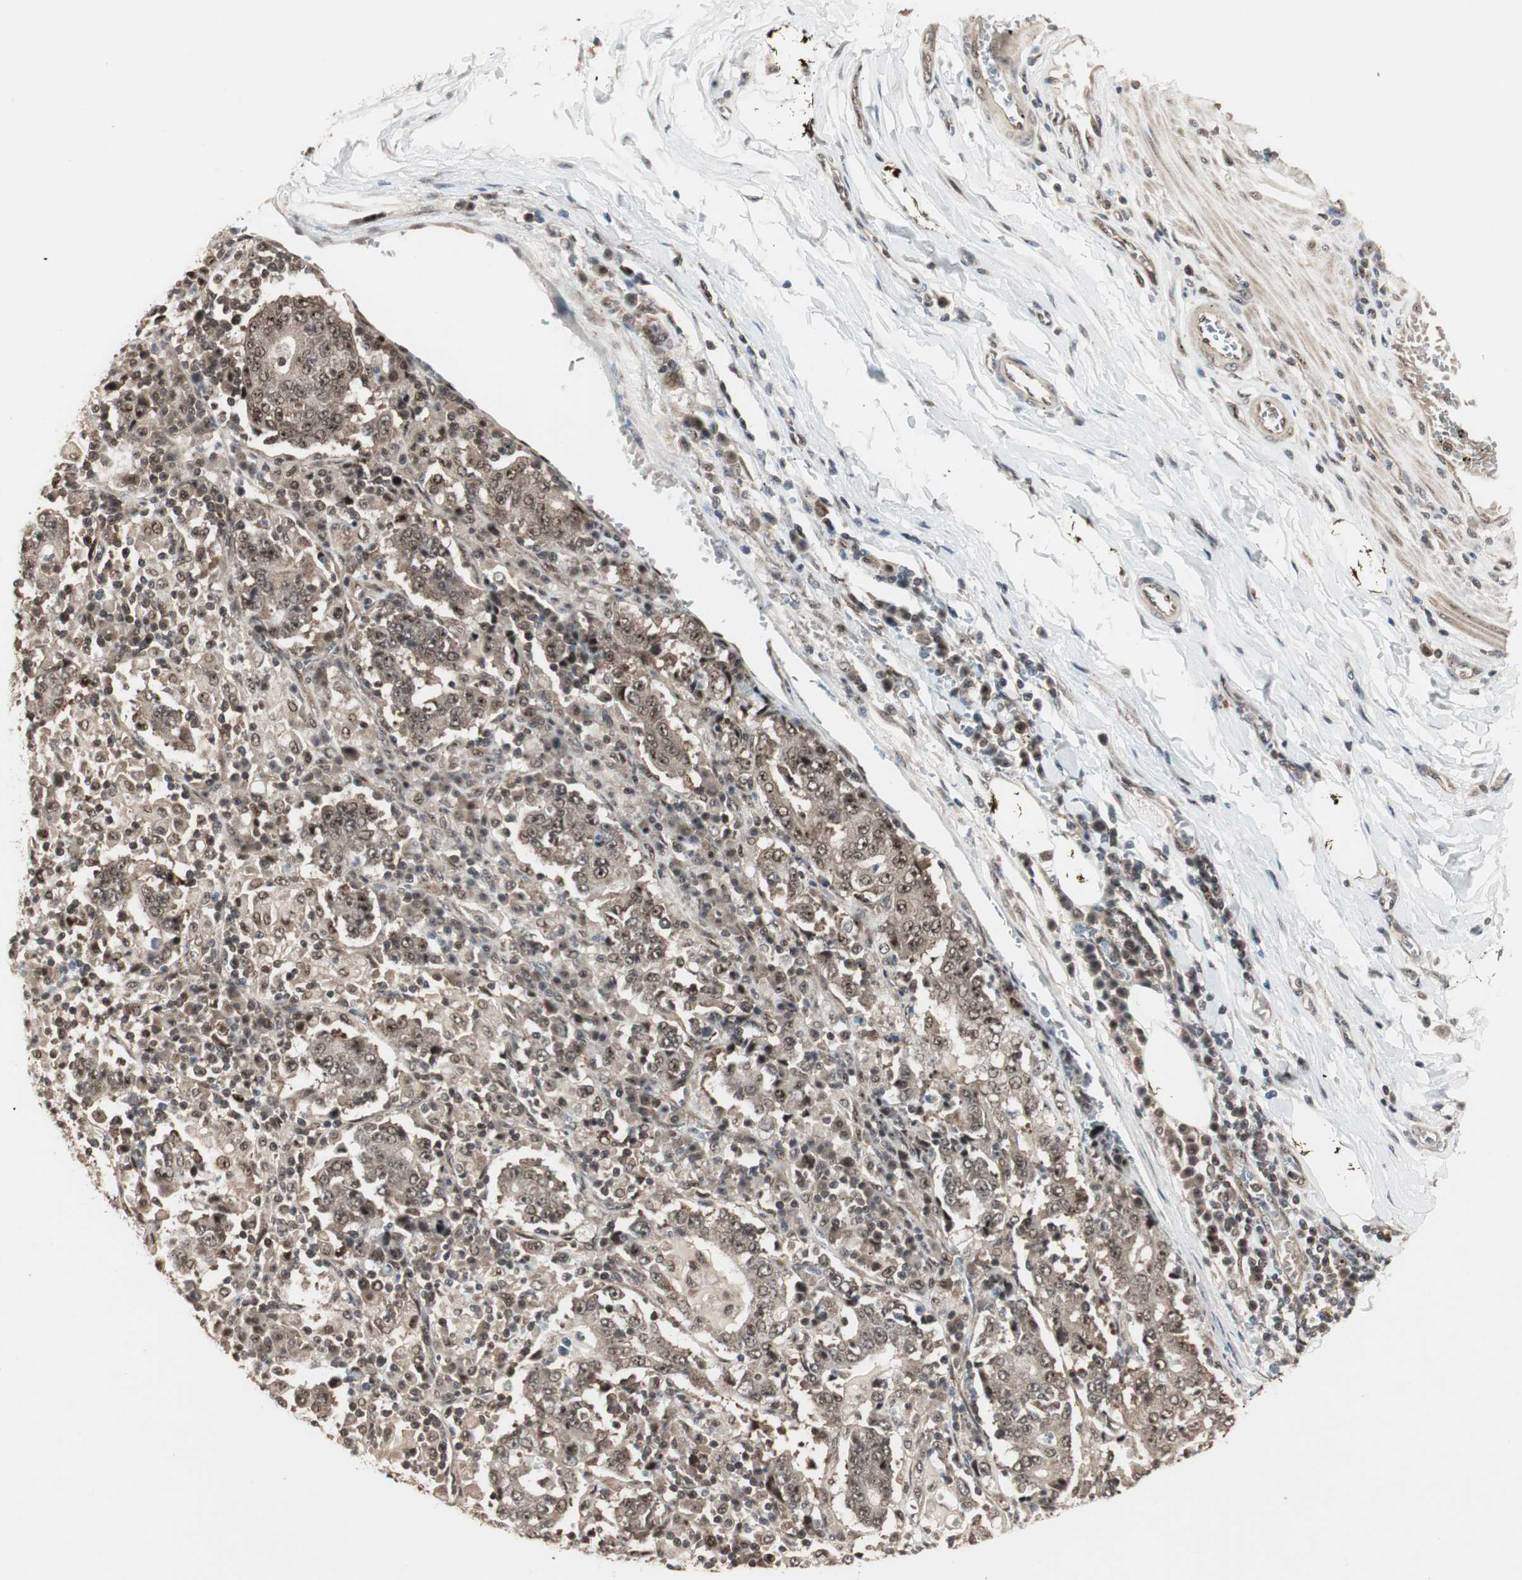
{"staining": {"intensity": "weak", "quantity": ">75%", "location": "cytoplasmic/membranous,nuclear"}, "tissue": "stomach cancer", "cell_type": "Tumor cells", "image_type": "cancer", "snomed": [{"axis": "morphology", "description": "Normal tissue, NOS"}, {"axis": "morphology", "description": "Adenocarcinoma, NOS"}, {"axis": "topography", "description": "Stomach, upper"}, {"axis": "topography", "description": "Stomach"}], "caption": "High-magnification brightfield microscopy of stomach adenocarcinoma stained with DAB (brown) and counterstained with hematoxylin (blue). tumor cells exhibit weak cytoplasmic/membranous and nuclear staining is identified in about>75% of cells.", "gene": "CSNK2B", "patient": {"sex": "male", "age": 59}}